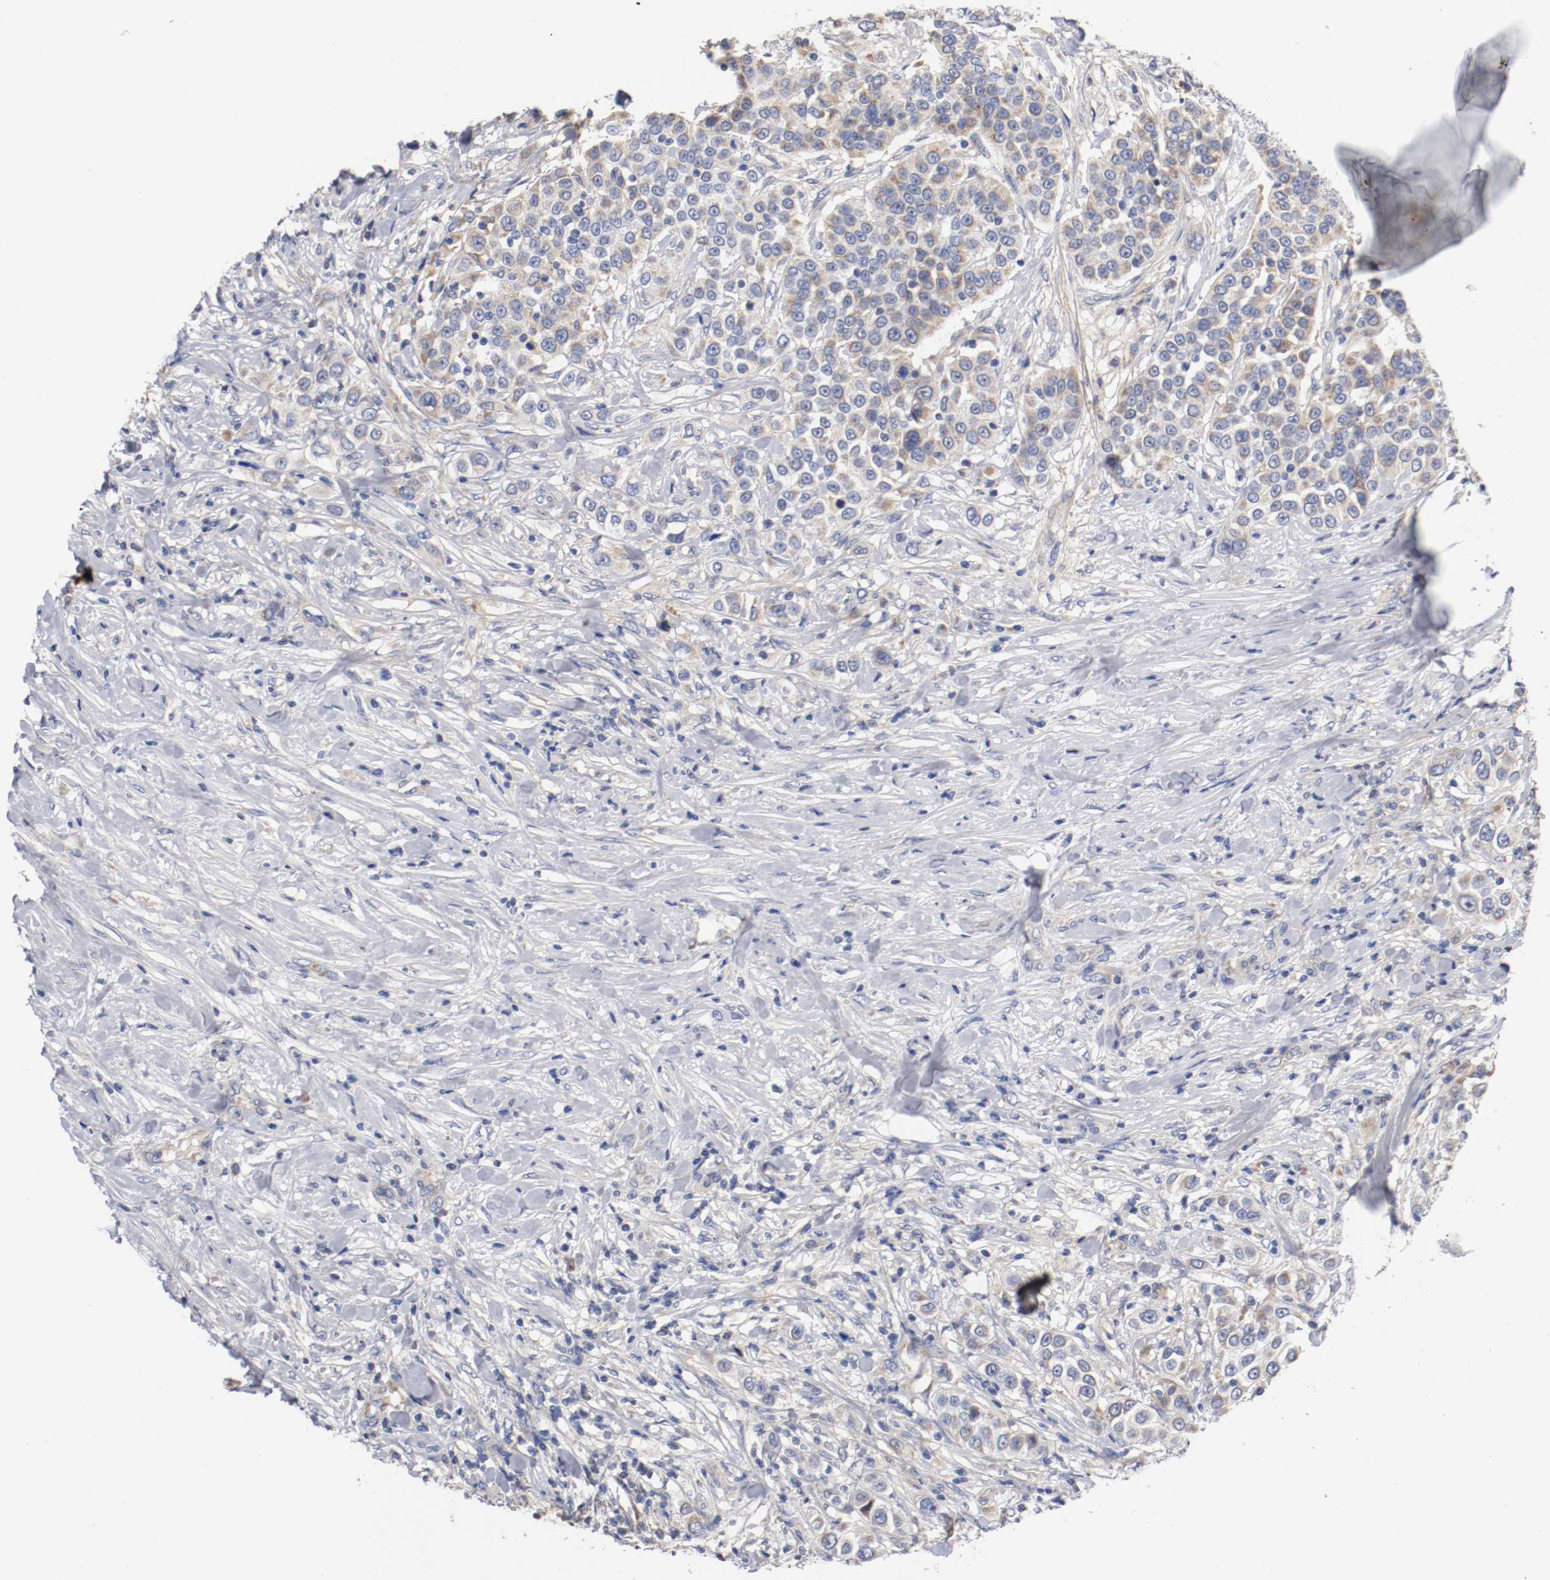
{"staining": {"intensity": "weak", "quantity": "<25%", "location": "cytoplasmic/membranous"}, "tissue": "urothelial cancer", "cell_type": "Tumor cells", "image_type": "cancer", "snomed": [{"axis": "morphology", "description": "Urothelial carcinoma, High grade"}, {"axis": "topography", "description": "Urinary bladder"}], "caption": "Image shows no significant protein staining in tumor cells of urothelial cancer.", "gene": "PCSK6", "patient": {"sex": "female", "age": 80}}